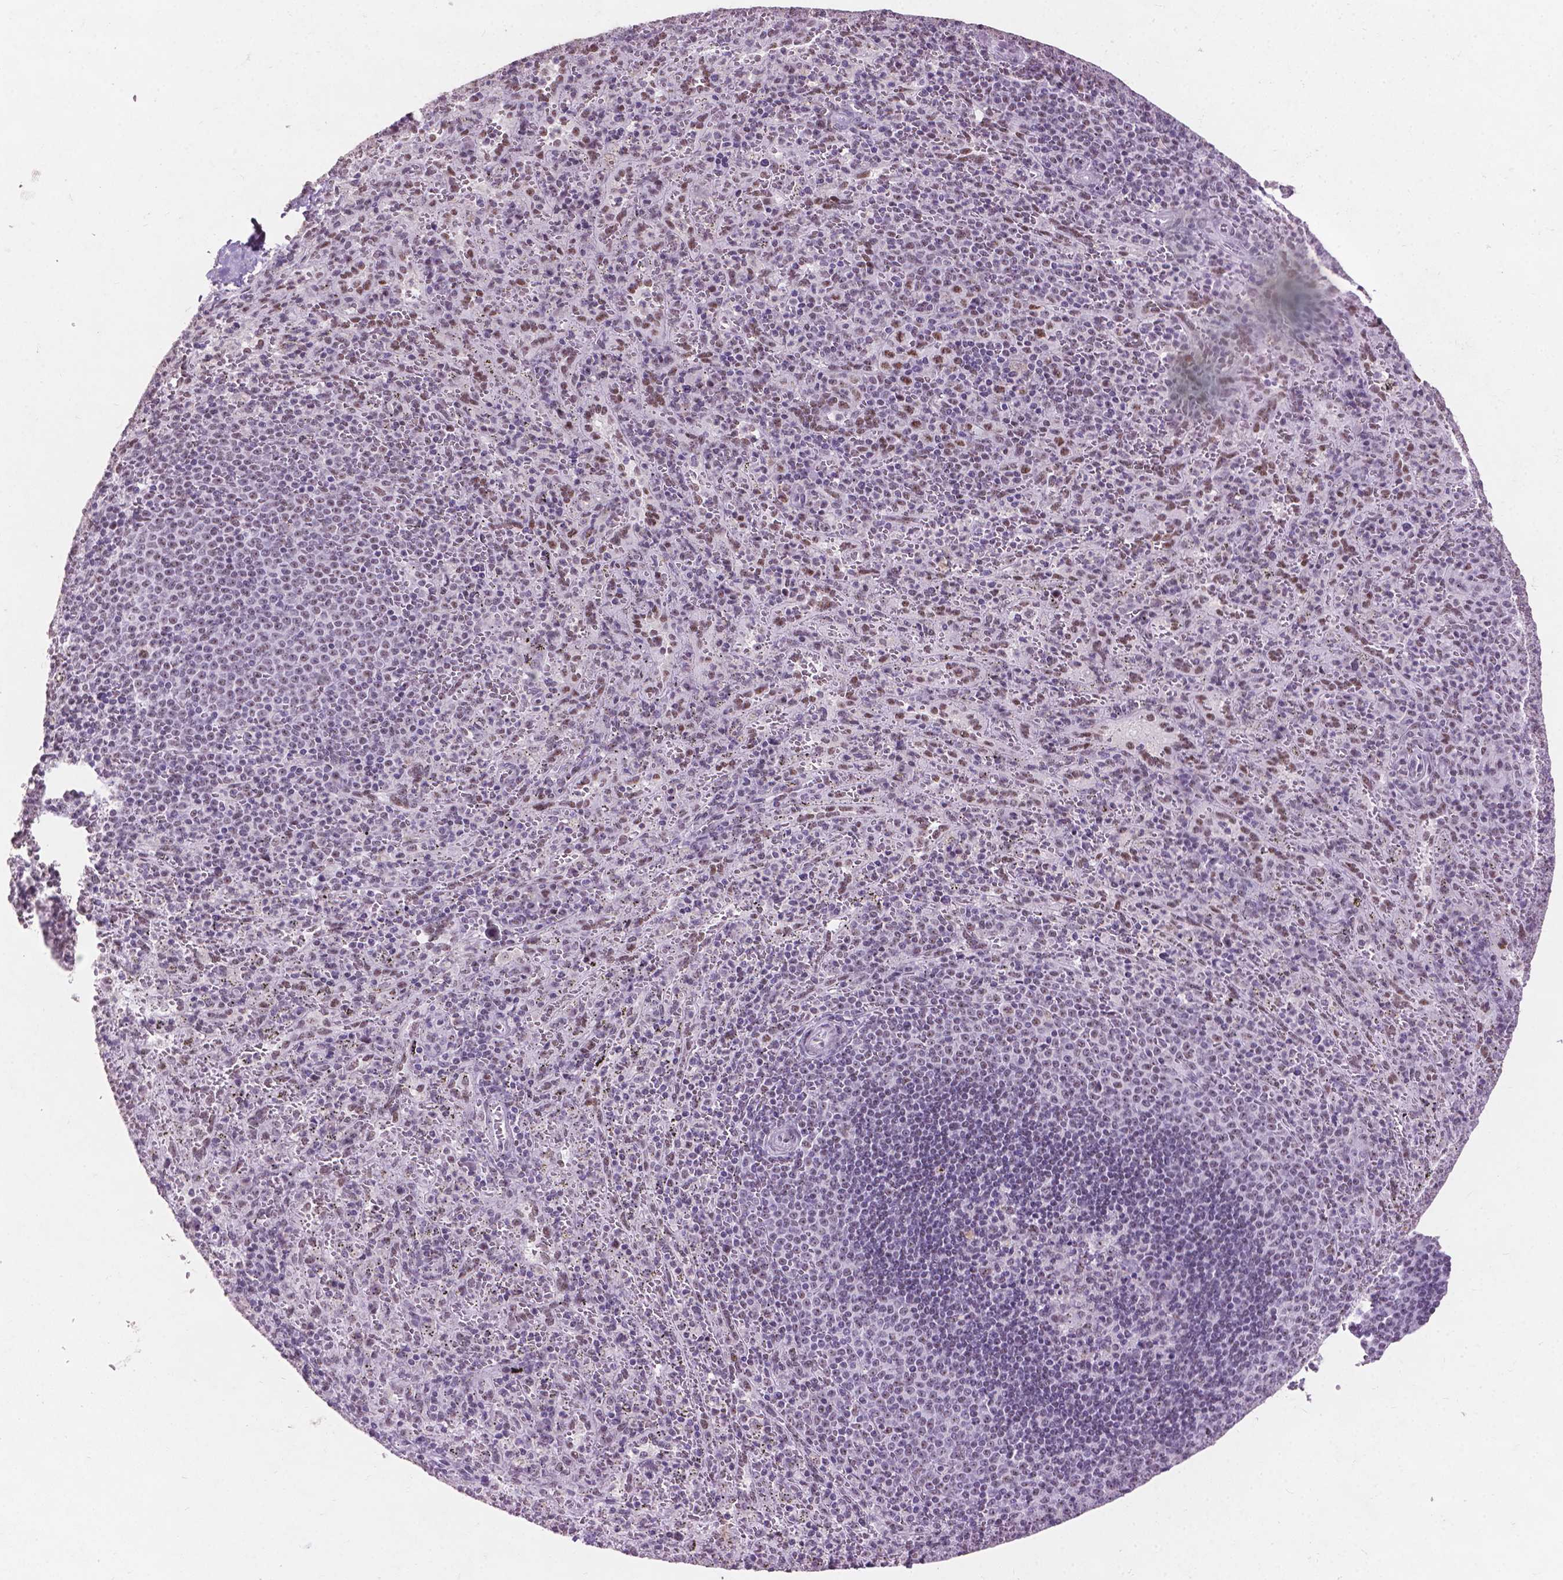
{"staining": {"intensity": "negative", "quantity": "none", "location": "none"}, "tissue": "spleen", "cell_type": "Cells in red pulp", "image_type": "normal", "snomed": [{"axis": "morphology", "description": "Normal tissue, NOS"}, {"axis": "topography", "description": "Spleen"}], "caption": "Protein analysis of unremarkable spleen displays no significant staining in cells in red pulp.", "gene": "COIL", "patient": {"sex": "male", "age": 57}}